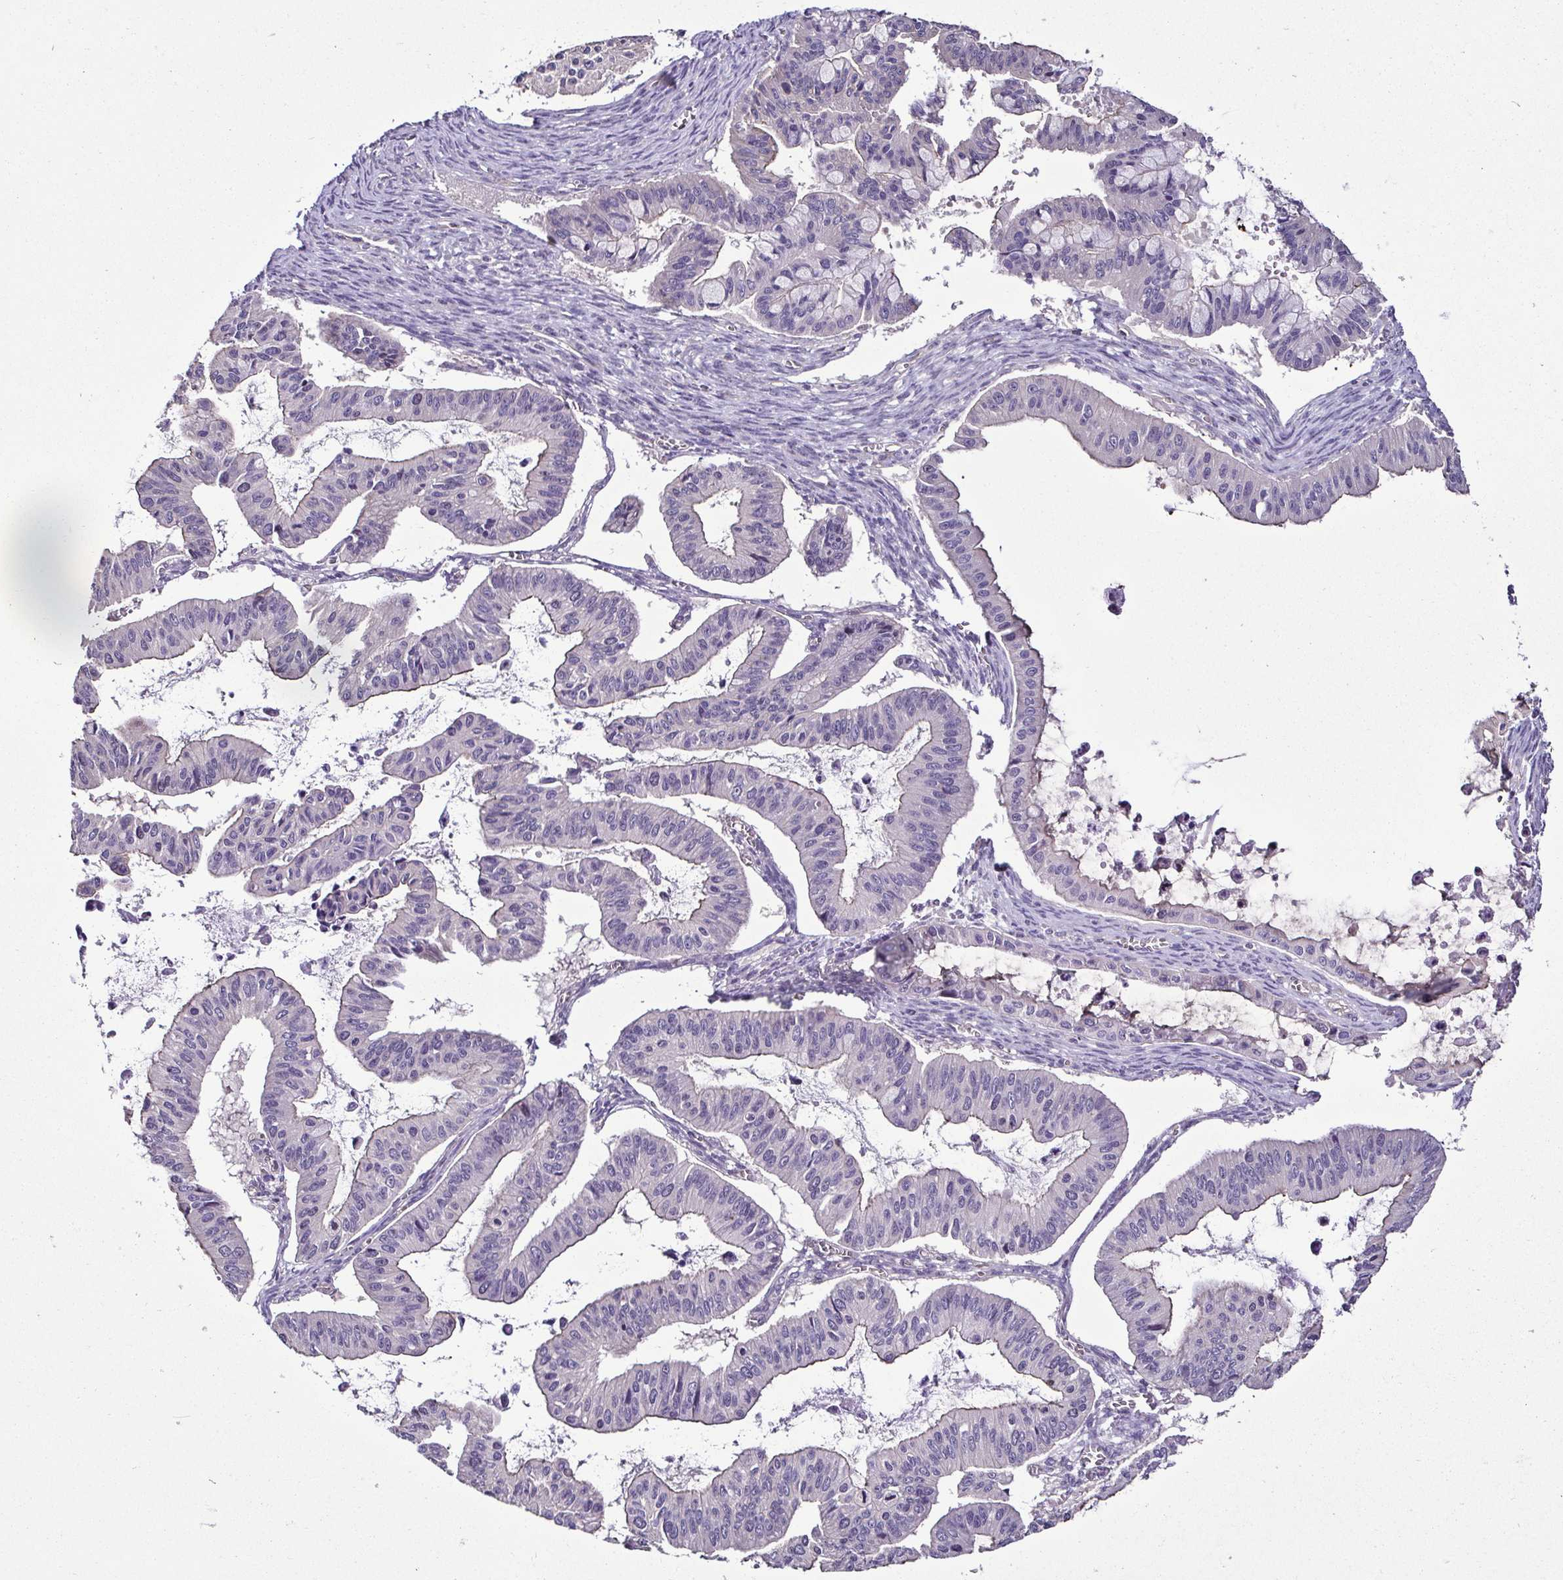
{"staining": {"intensity": "negative", "quantity": "none", "location": "none"}, "tissue": "ovarian cancer", "cell_type": "Tumor cells", "image_type": "cancer", "snomed": [{"axis": "morphology", "description": "Cystadenocarcinoma, mucinous, NOS"}, {"axis": "topography", "description": "Ovary"}], "caption": "The image shows no staining of tumor cells in mucinous cystadenocarcinoma (ovarian). (DAB immunohistochemistry visualized using brightfield microscopy, high magnification).", "gene": "LMOD2", "patient": {"sex": "female", "age": 72}}